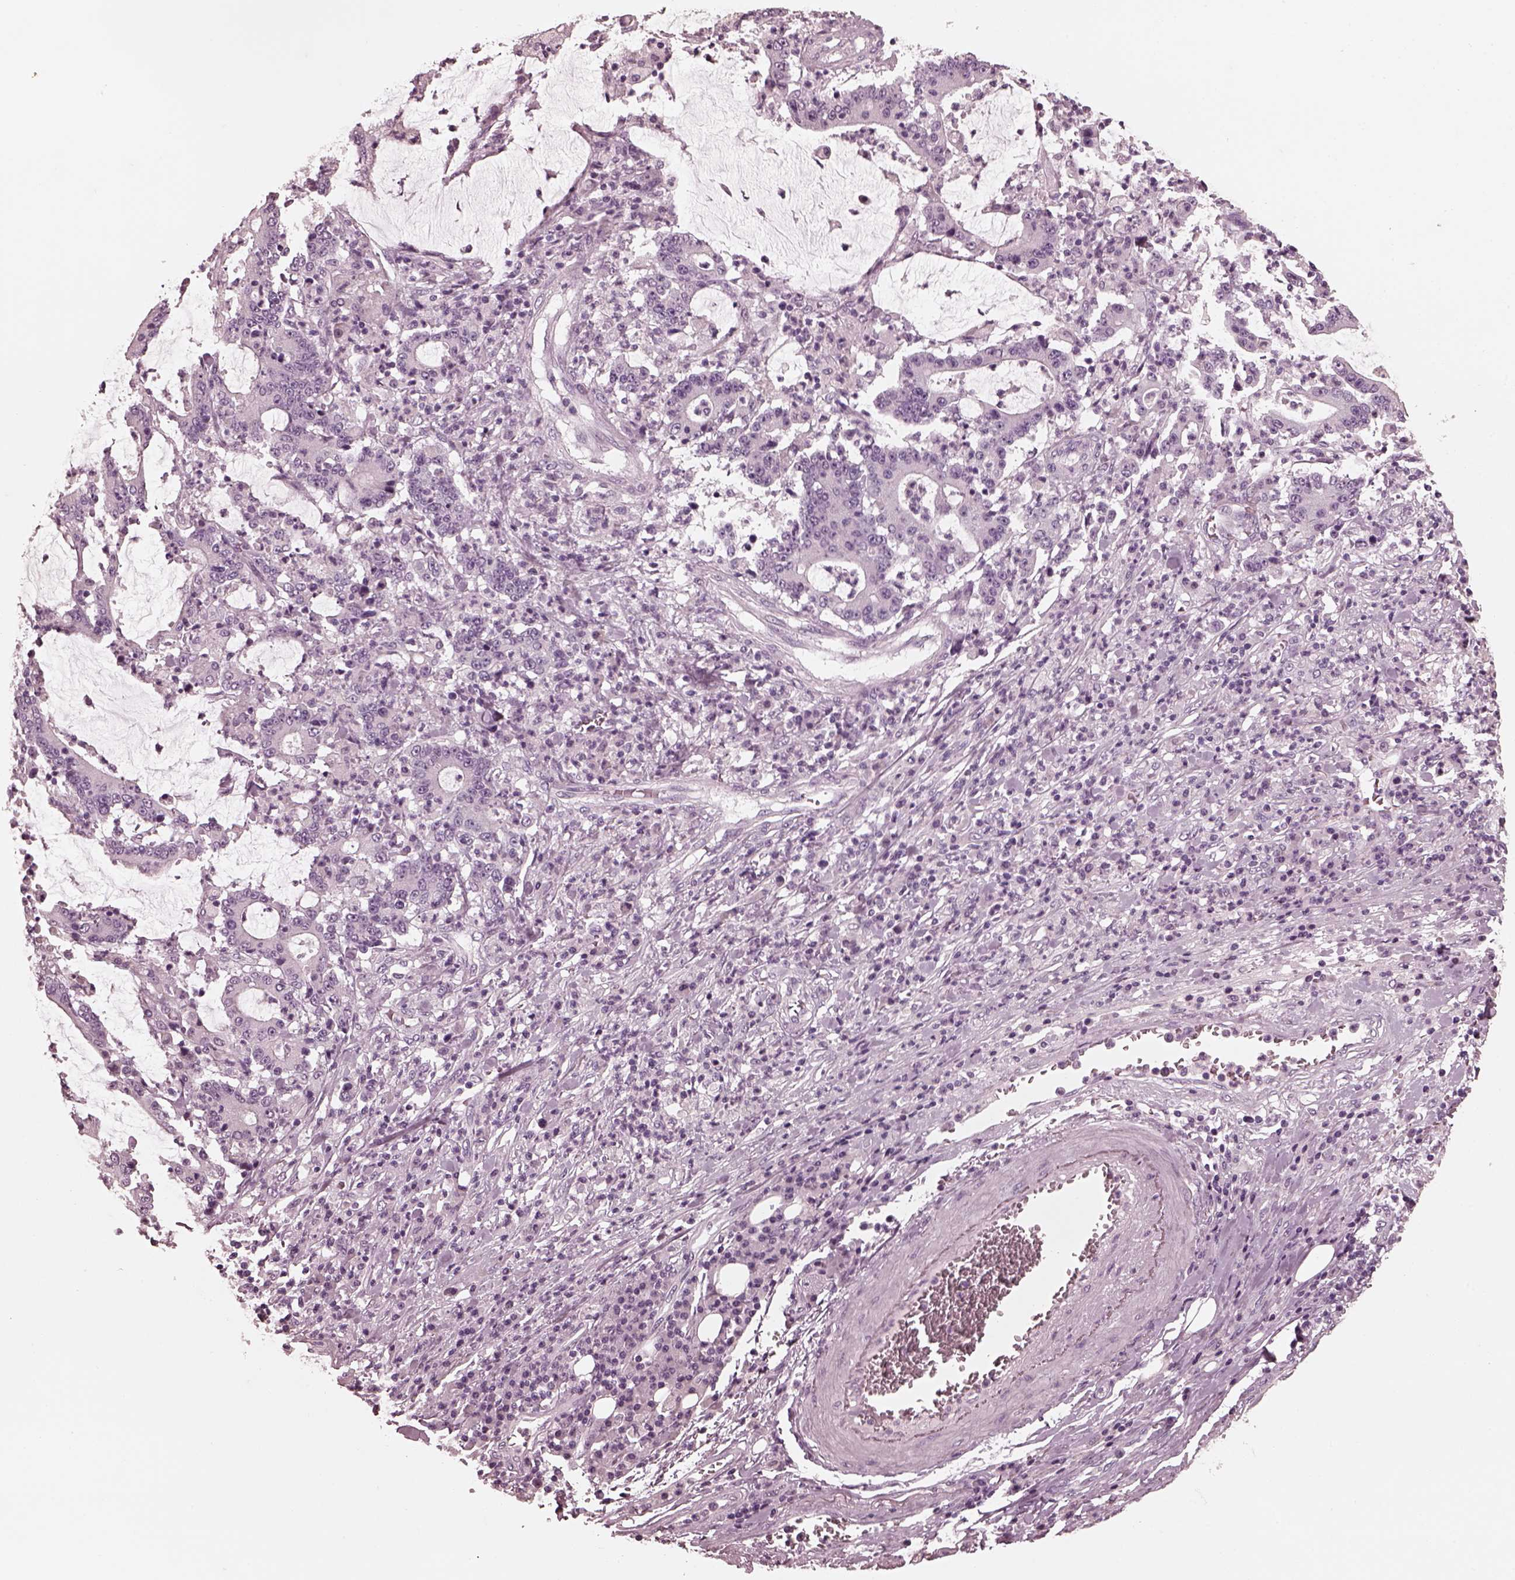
{"staining": {"intensity": "negative", "quantity": "none", "location": "none"}, "tissue": "stomach cancer", "cell_type": "Tumor cells", "image_type": "cancer", "snomed": [{"axis": "morphology", "description": "Adenocarcinoma, NOS"}, {"axis": "topography", "description": "Stomach, upper"}], "caption": "Stomach cancer (adenocarcinoma) stained for a protein using immunohistochemistry reveals no expression tumor cells.", "gene": "CGA", "patient": {"sex": "male", "age": 68}}